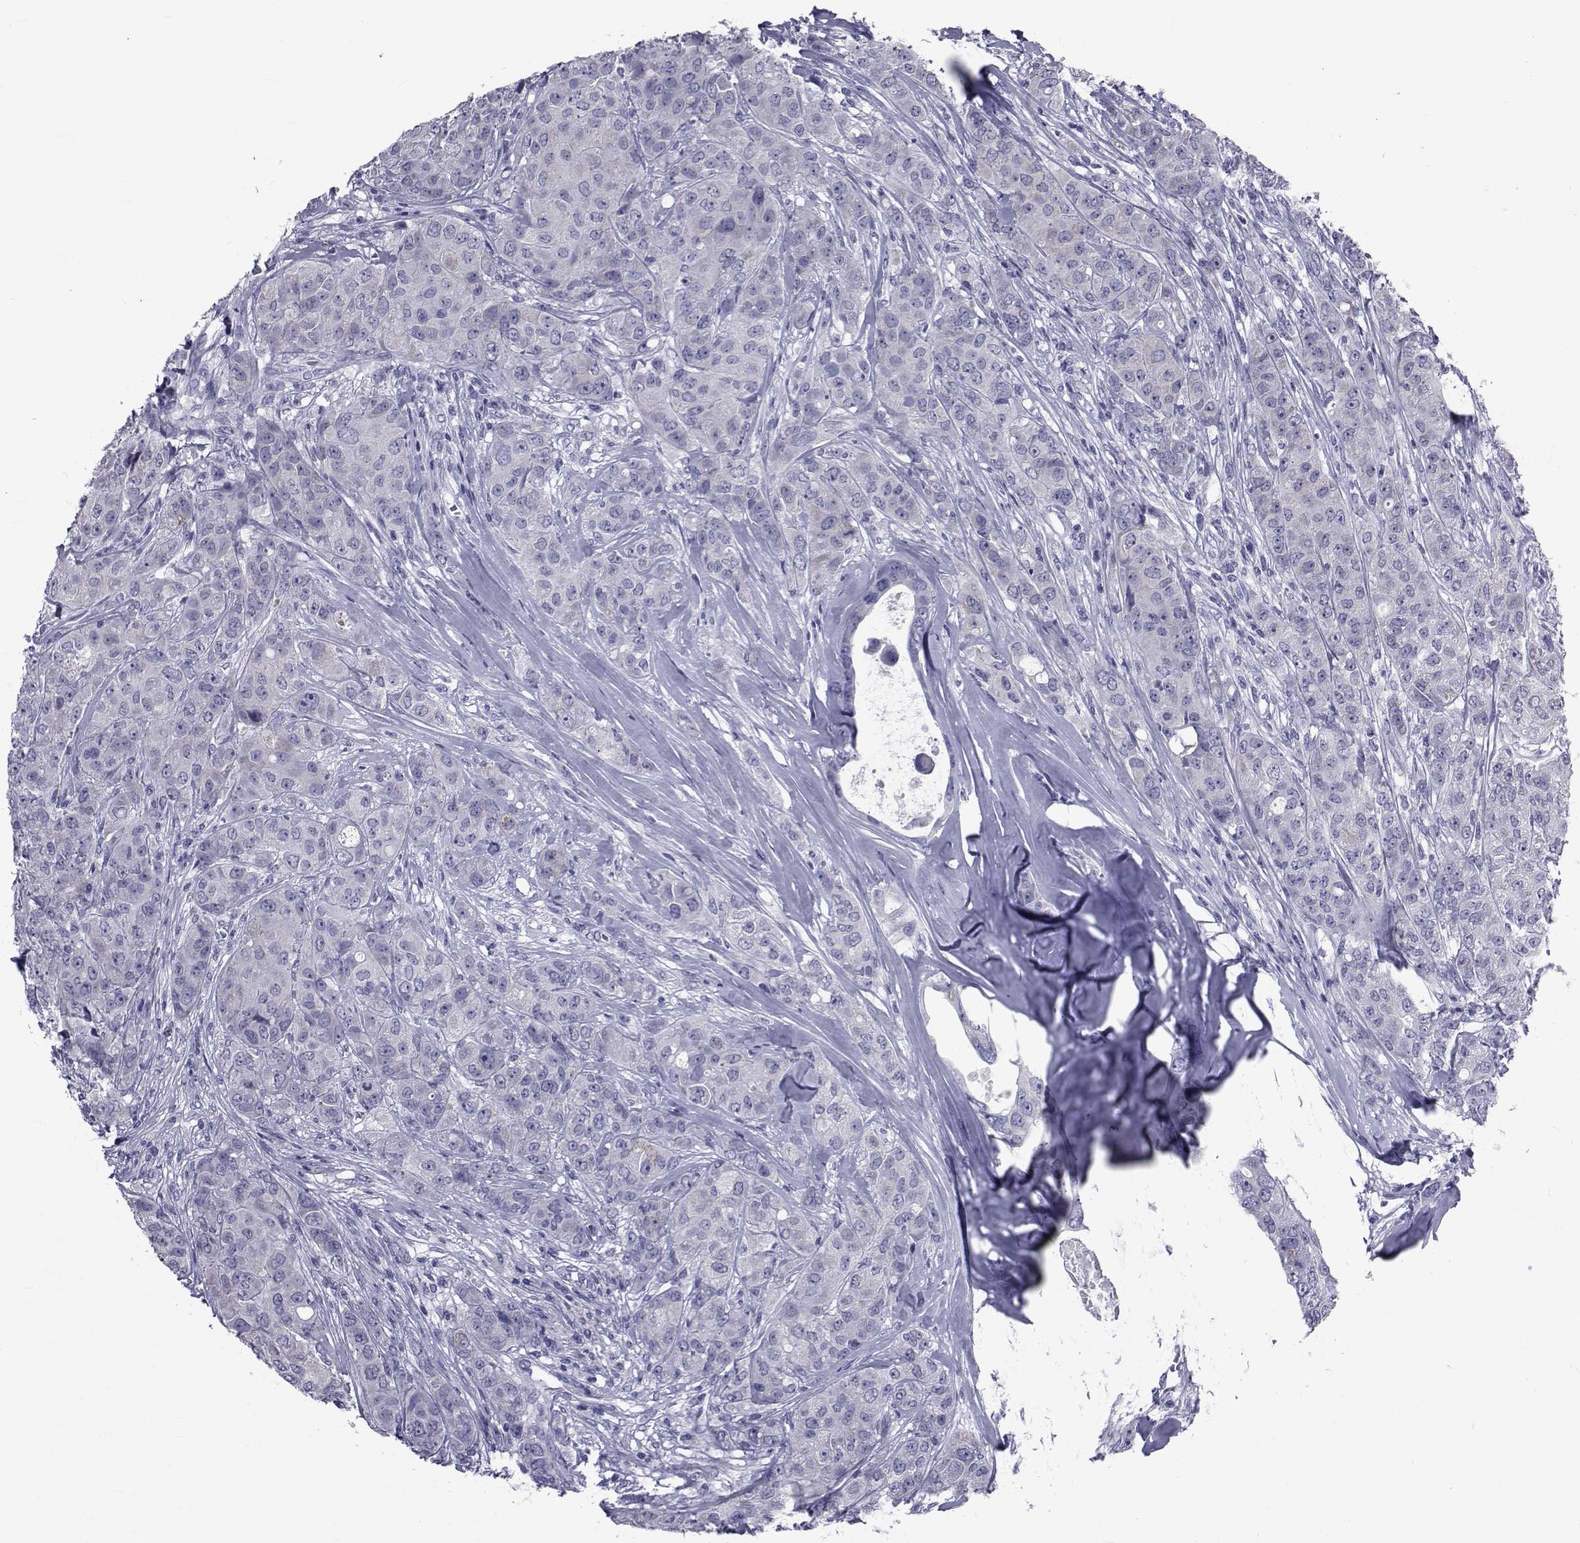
{"staining": {"intensity": "negative", "quantity": "none", "location": "none"}, "tissue": "breast cancer", "cell_type": "Tumor cells", "image_type": "cancer", "snomed": [{"axis": "morphology", "description": "Duct carcinoma"}, {"axis": "topography", "description": "Breast"}], "caption": "Immunohistochemistry photomicrograph of human breast cancer stained for a protein (brown), which exhibits no staining in tumor cells.", "gene": "GKAP1", "patient": {"sex": "female", "age": 43}}